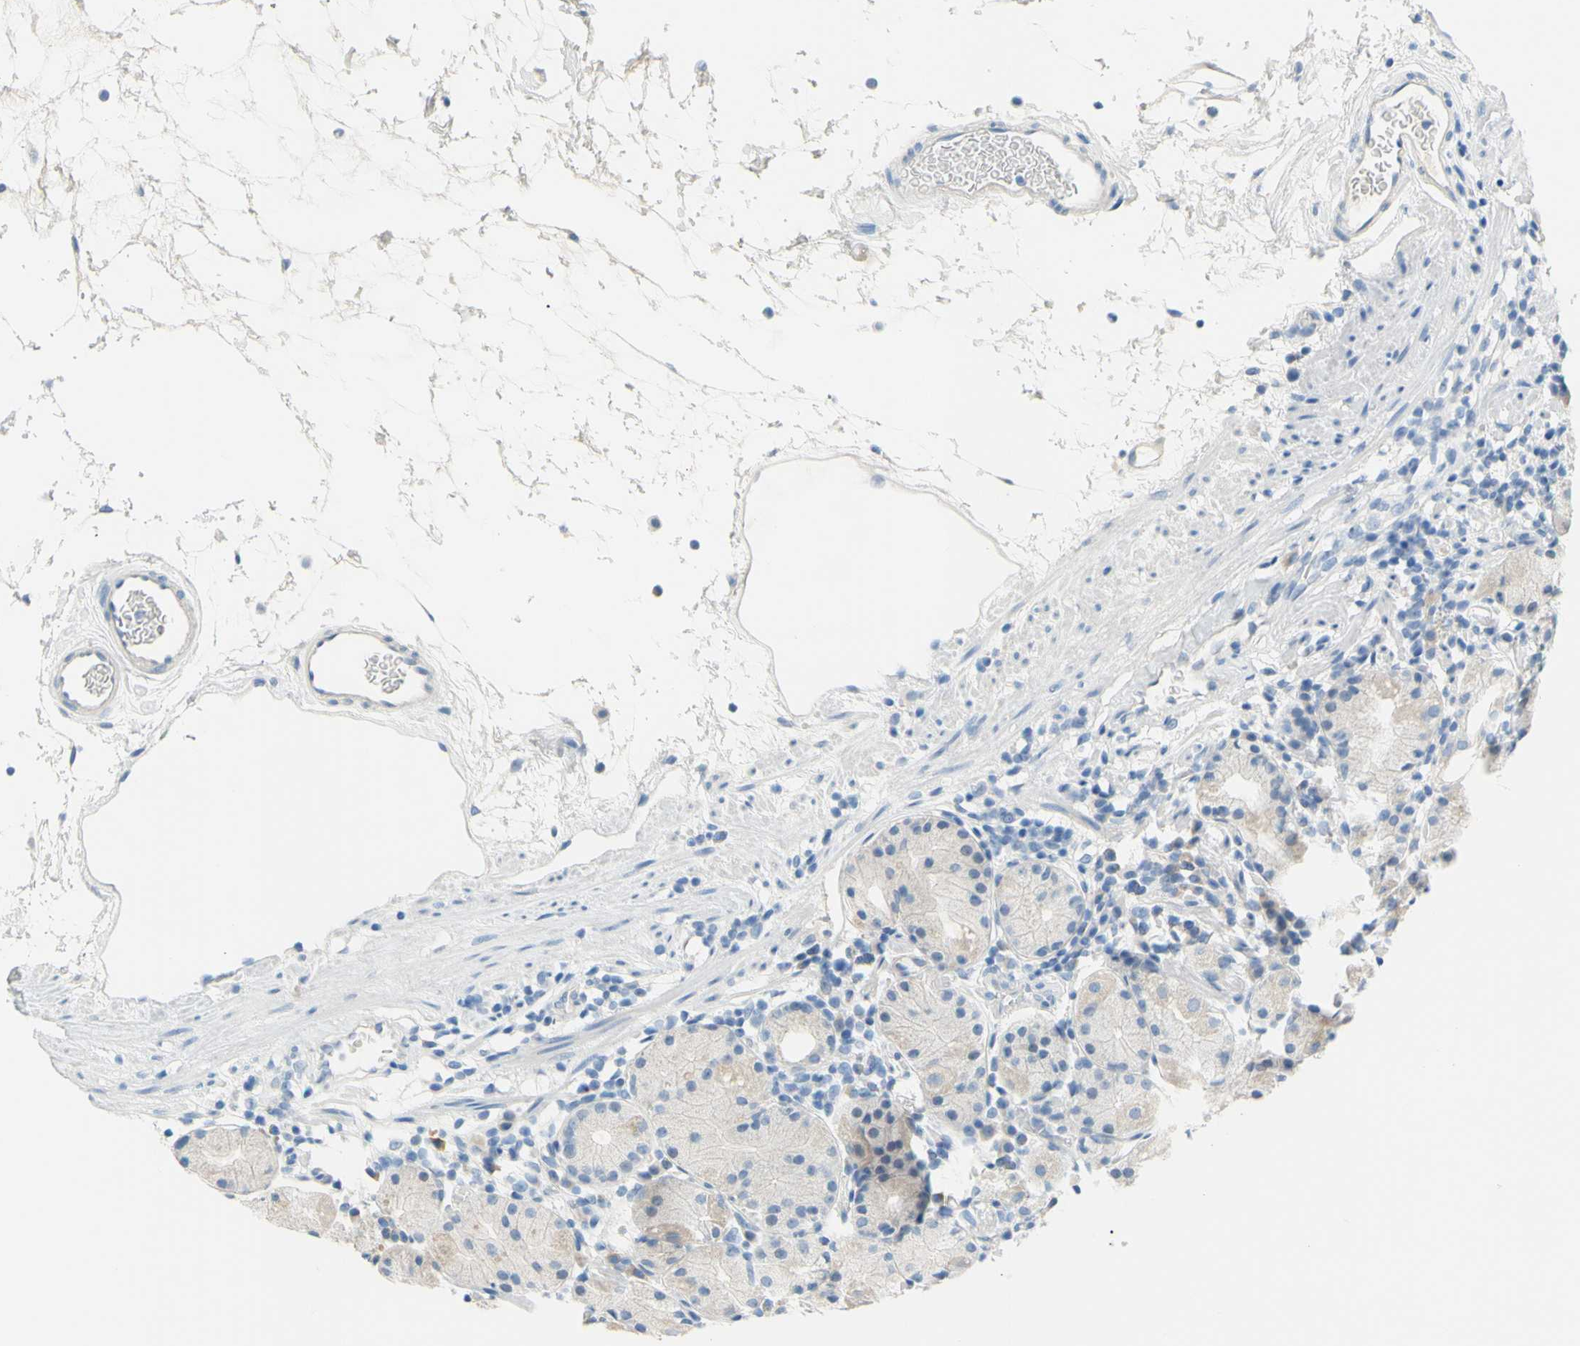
{"staining": {"intensity": "weak", "quantity": "<25%", "location": "cytoplasmic/membranous"}, "tissue": "stomach", "cell_type": "Glandular cells", "image_type": "normal", "snomed": [{"axis": "morphology", "description": "Normal tissue, NOS"}, {"axis": "topography", "description": "Stomach"}, {"axis": "topography", "description": "Stomach, lower"}], "caption": "Protein analysis of unremarkable stomach exhibits no significant expression in glandular cells. Brightfield microscopy of immunohistochemistry stained with DAB (3,3'-diaminobenzidine) (brown) and hematoxylin (blue), captured at high magnification.", "gene": "SLC1A2", "patient": {"sex": "female", "age": 75}}